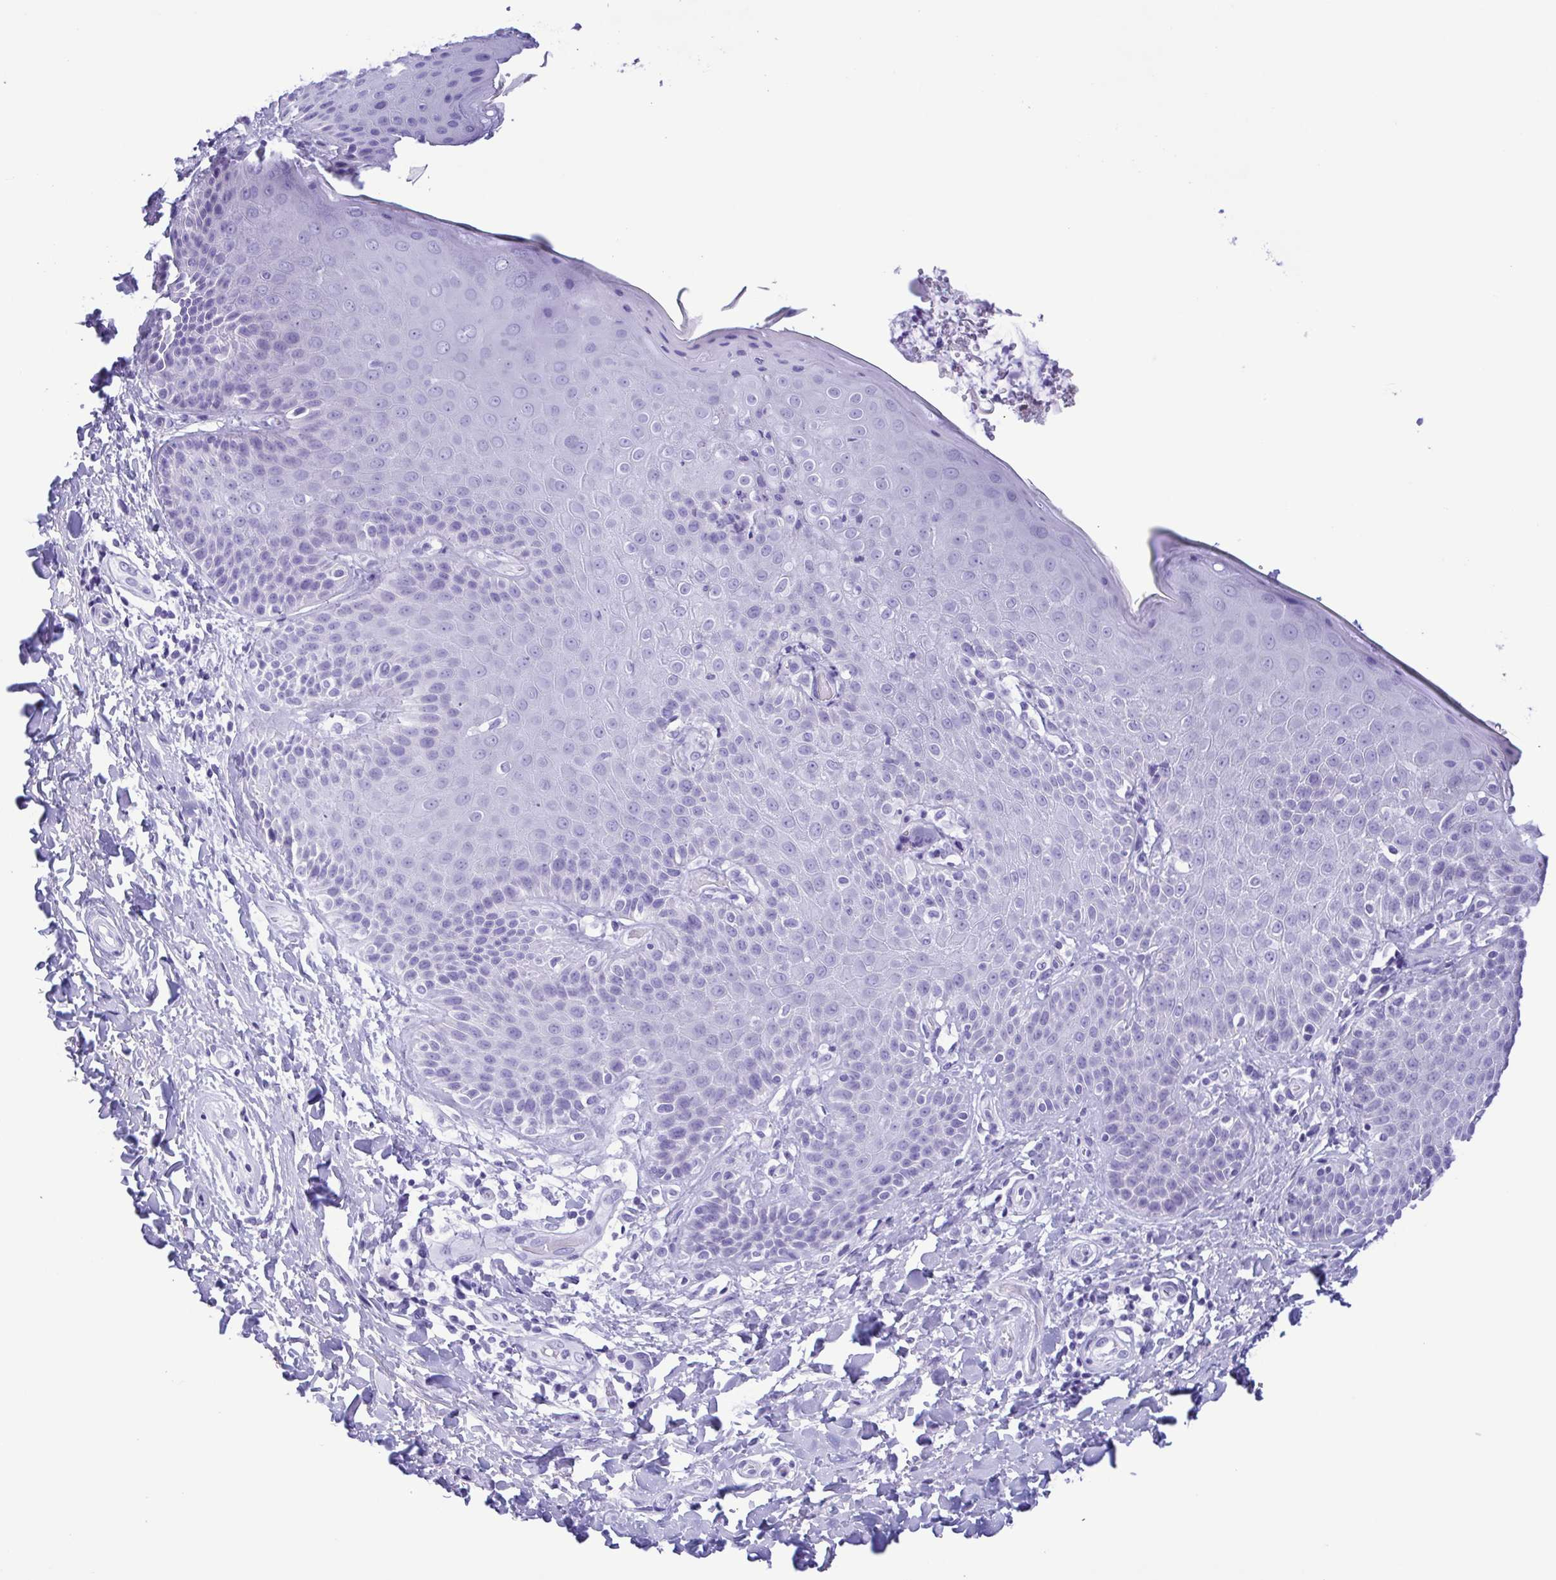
{"staining": {"intensity": "negative", "quantity": "none", "location": "none"}, "tissue": "skin", "cell_type": "Epidermal cells", "image_type": "normal", "snomed": [{"axis": "morphology", "description": "Normal tissue, NOS"}, {"axis": "topography", "description": "Anal"}, {"axis": "topography", "description": "Peripheral nerve tissue"}], "caption": "Immunohistochemistry micrograph of benign human skin stained for a protein (brown), which exhibits no positivity in epidermal cells.", "gene": "TSPY10", "patient": {"sex": "male", "age": 51}}